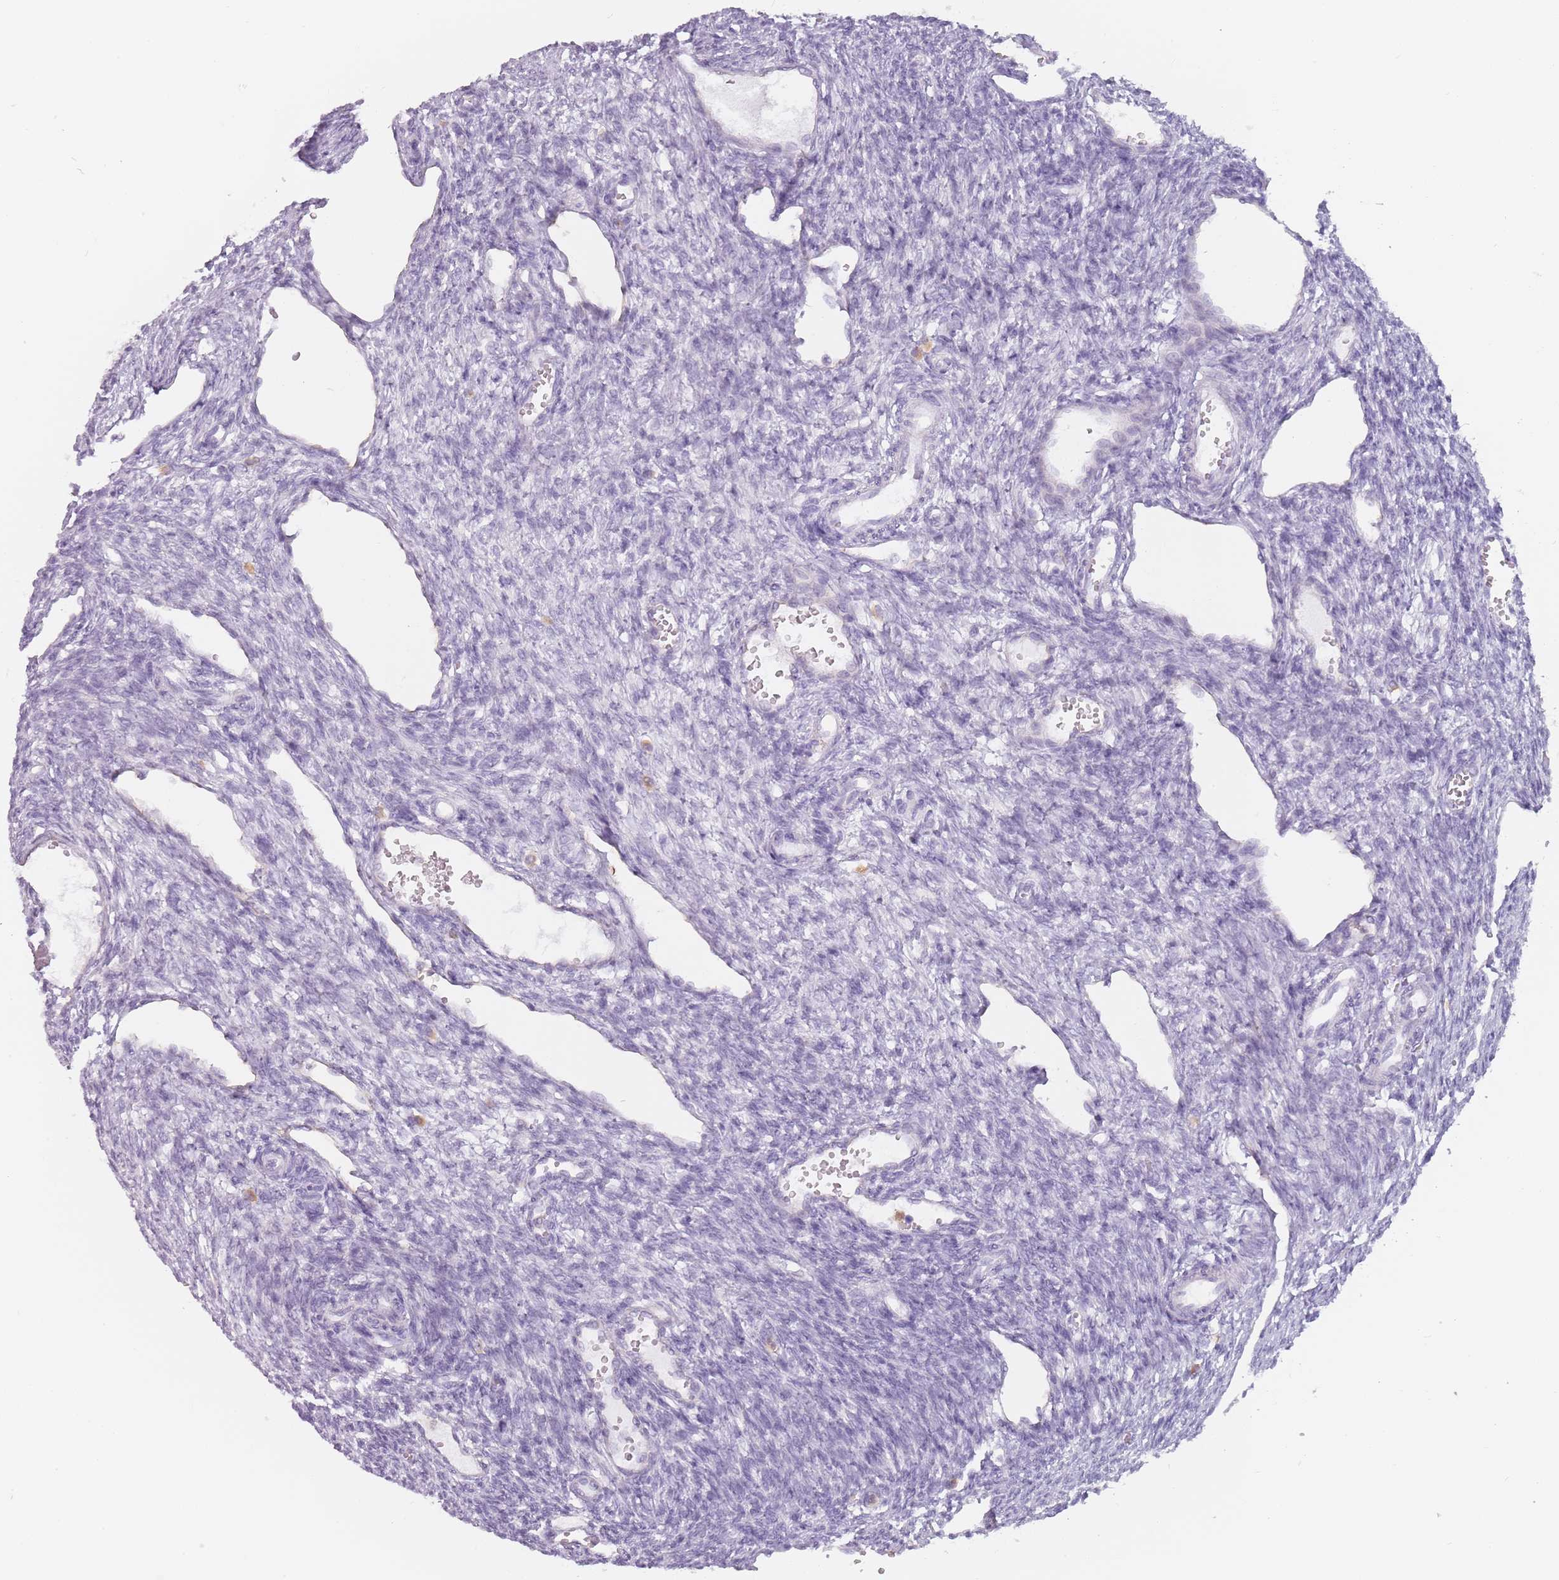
{"staining": {"intensity": "negative", "quantity": "none", "location": "none"}, "tissue": "ovary", "cell_type": "Ovarian stroma cells", "image_type": "normal", "snomed": [{"axis": "morphology", "description": "Normal tissue, NOS"}, {"axis": "morphology", "description": "Cyst, NOS"}, {"axis": "topography", "description": "Ovary"}], "caption": "The micrograph shows no staining of ovarian stroma cells in benign ovary.", "gene": "ZNF584", "patient": {"sex": "female", "age": 33}}